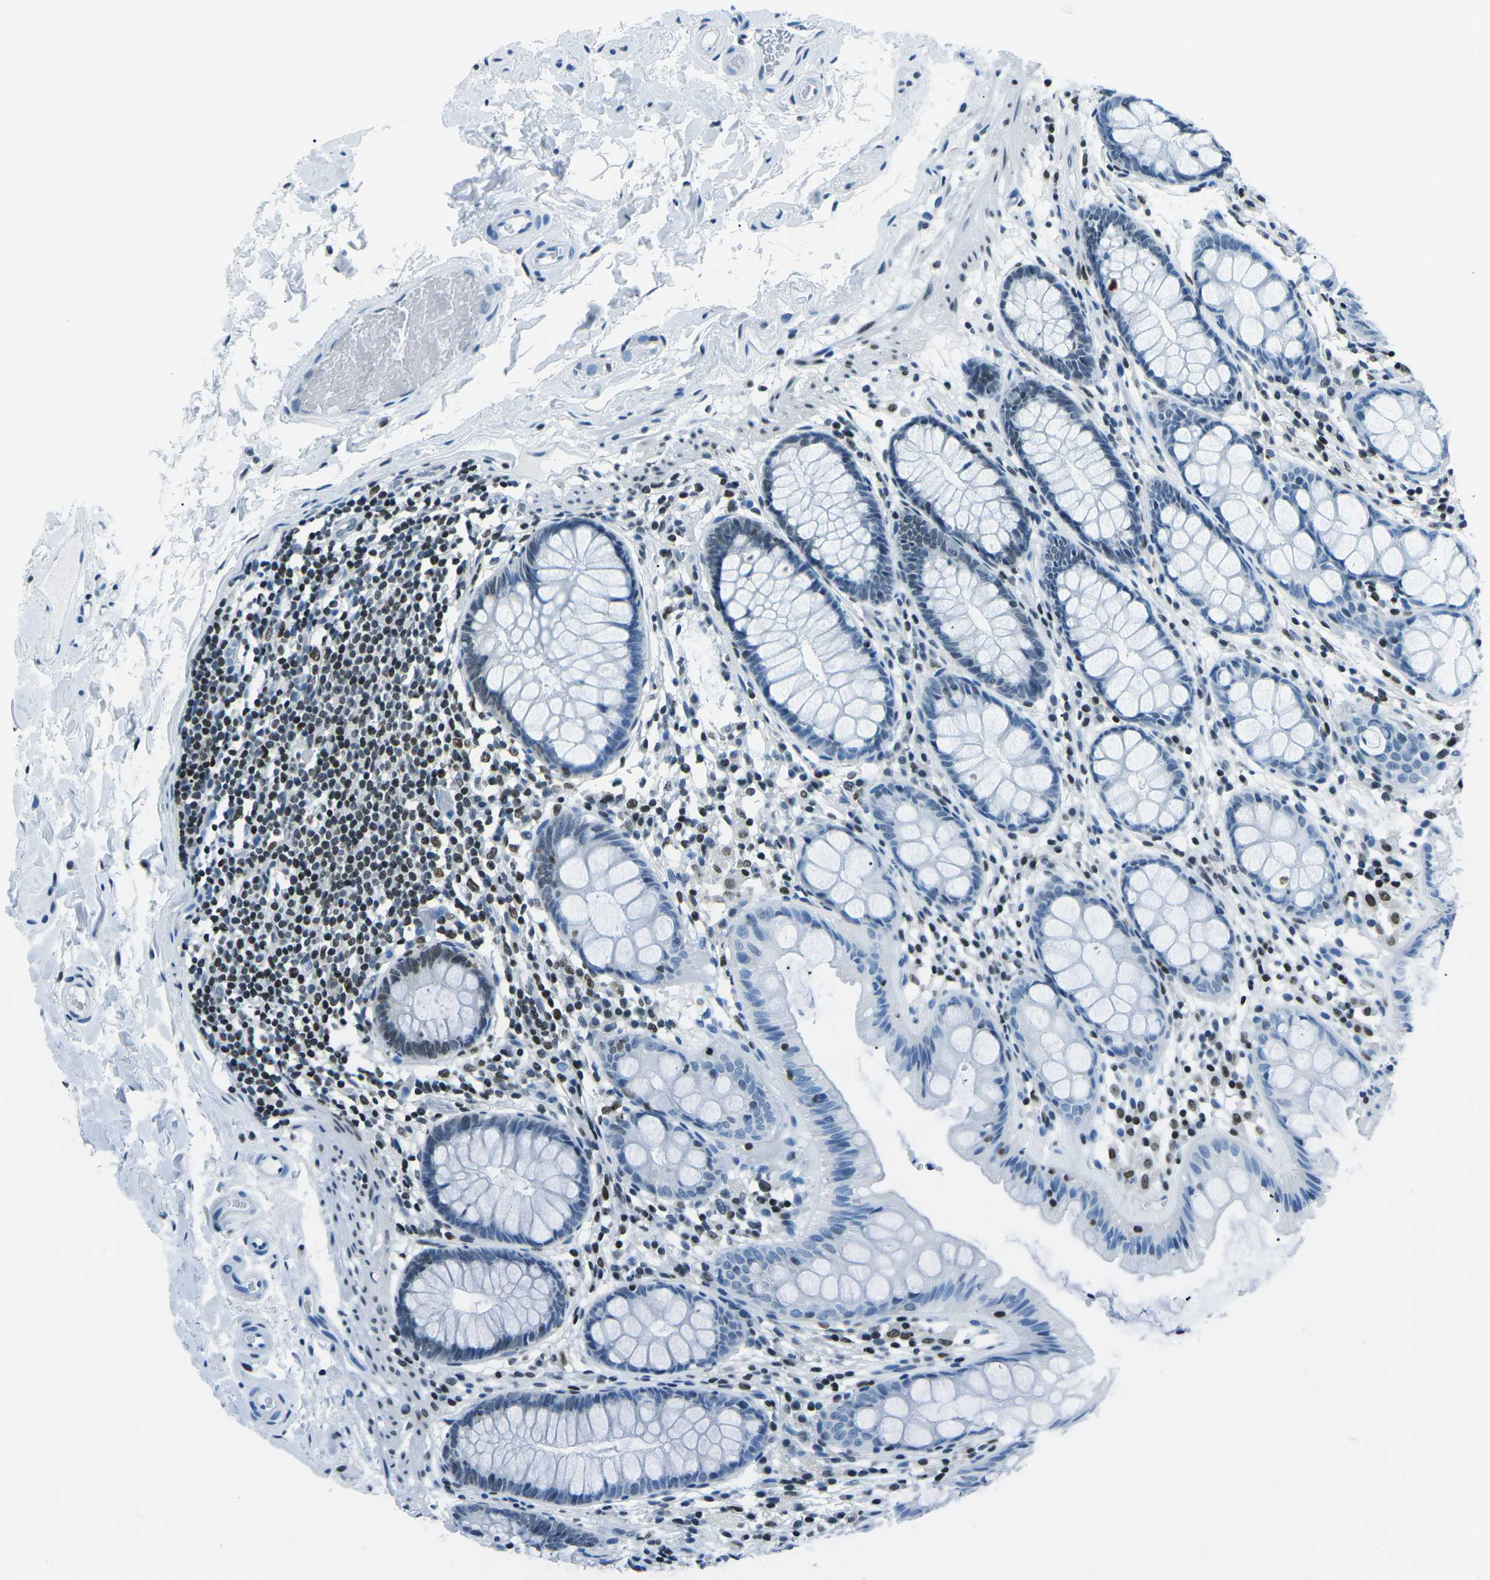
{"staining": {"intensity": "negative", "quantity": "none", "location": "none"}, "tissue": "colon", "cell_type": "Endothelial cells", "image_type": "normal", "snomed": [{"axis": "morphology", "description": "Normal tissue, NOS"}, {"axis": "topography", "description": "Colon"}], "caption": "An immunohistochemistry (IHC) photomicrograph of unremarkable colon is shown. There is no staining in endothelial cells of colon. (DAB IHC with hematoxylin counter stain).", "gene": "CELF2", "patient": {"sex": "female", "age": 56}}